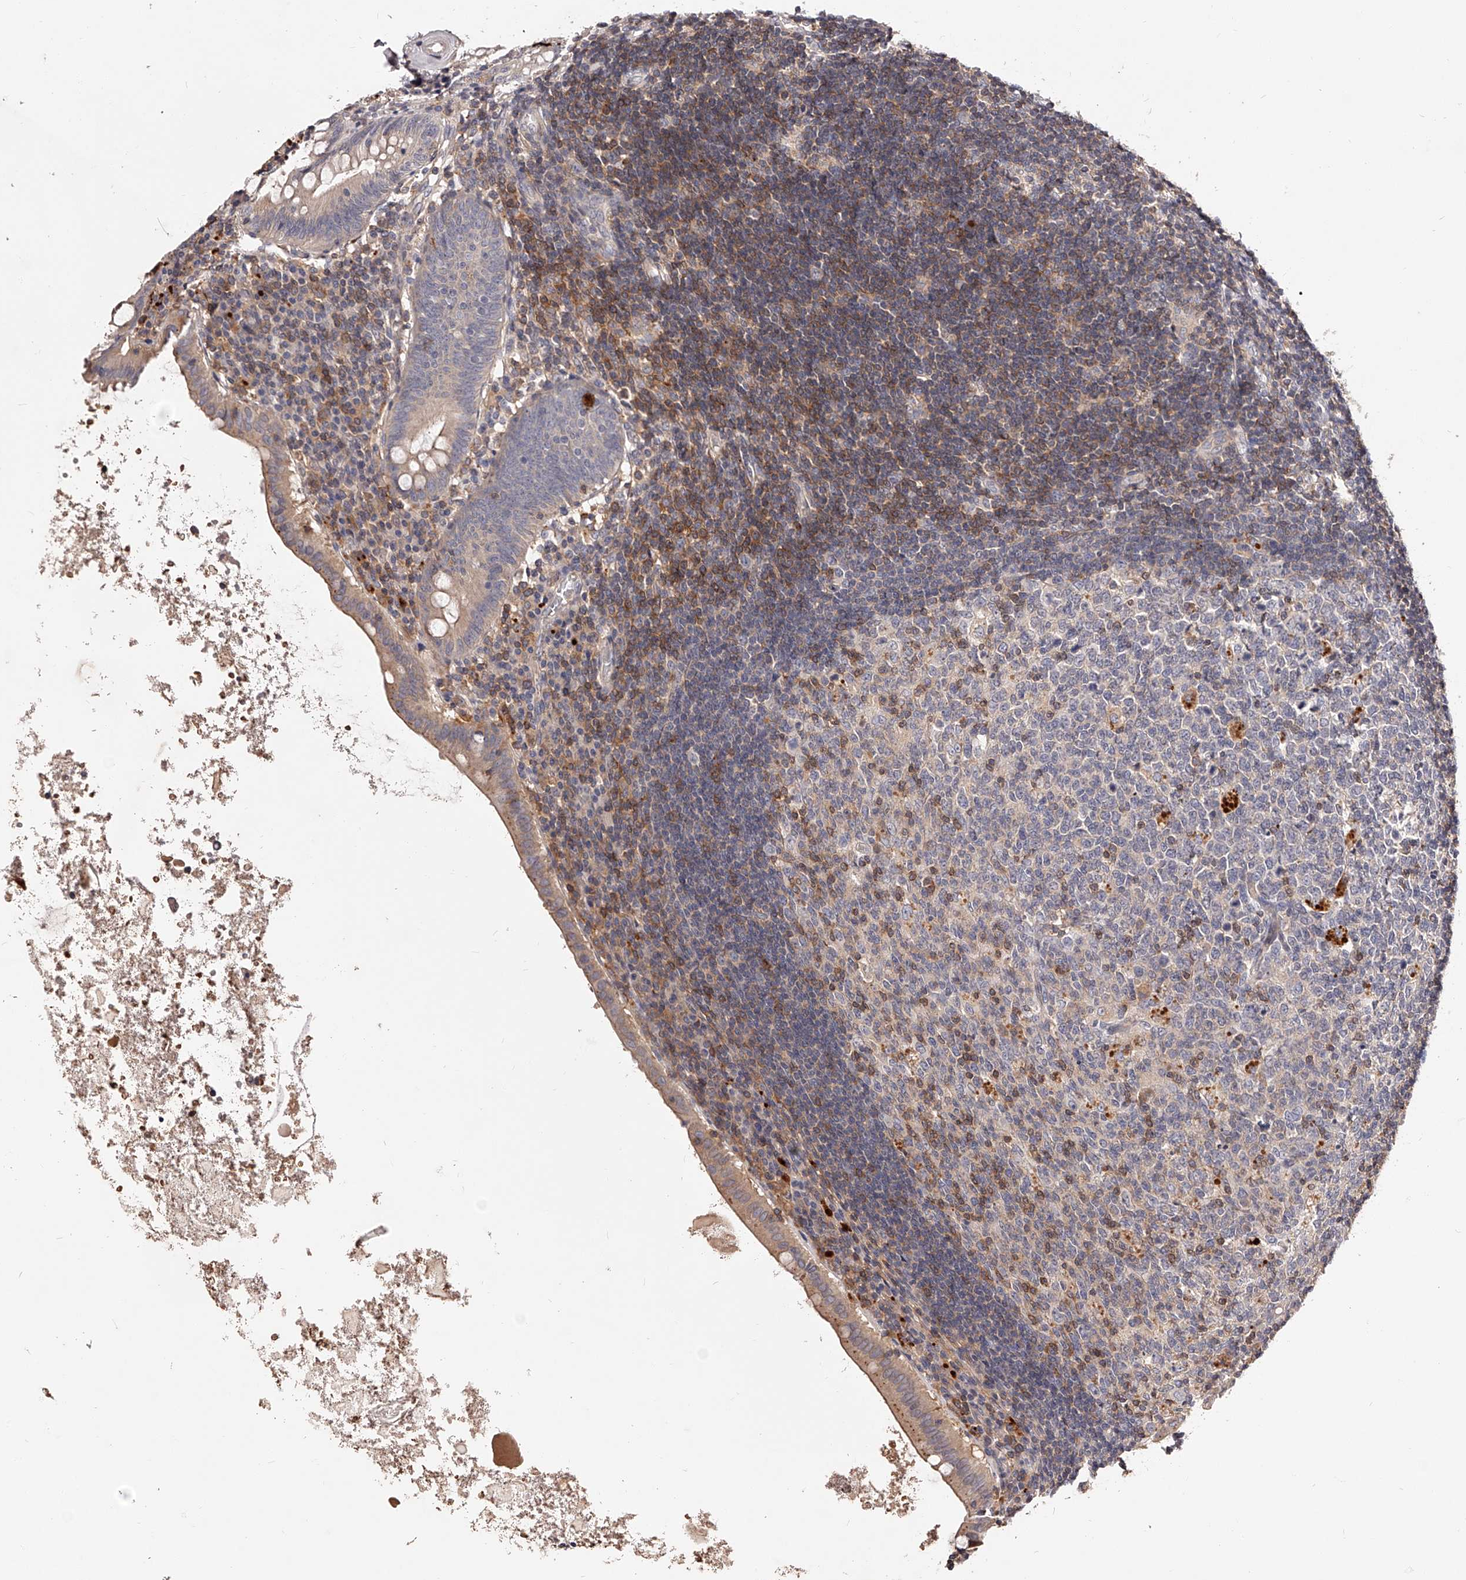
{"staining": {"intensity": "weak", "quantity": "25%-75%", "location": "cytoplasmic/membranous"}, "tissue": "appendix", "cell_type": "Glandular cells", "image_type": "normal", "snomed": [{"axis": "morphology", "description": "Normal tissue, NOS"}, {"axis": "topography", "description": "Appendix"}], "caption": "Immunohistochemistry (IHC) micrograph of normal appendix: appendix stained using immunohistochemistry (IHC) demonstrates low levels of weak protein expression localized specifically in the cytoplasmic/membranous of glandular cells, appearing as a cytoplasmic/membranous brown color.", "gene": "PHACTR1", "patient": {"sex": "female", "age": 54}}